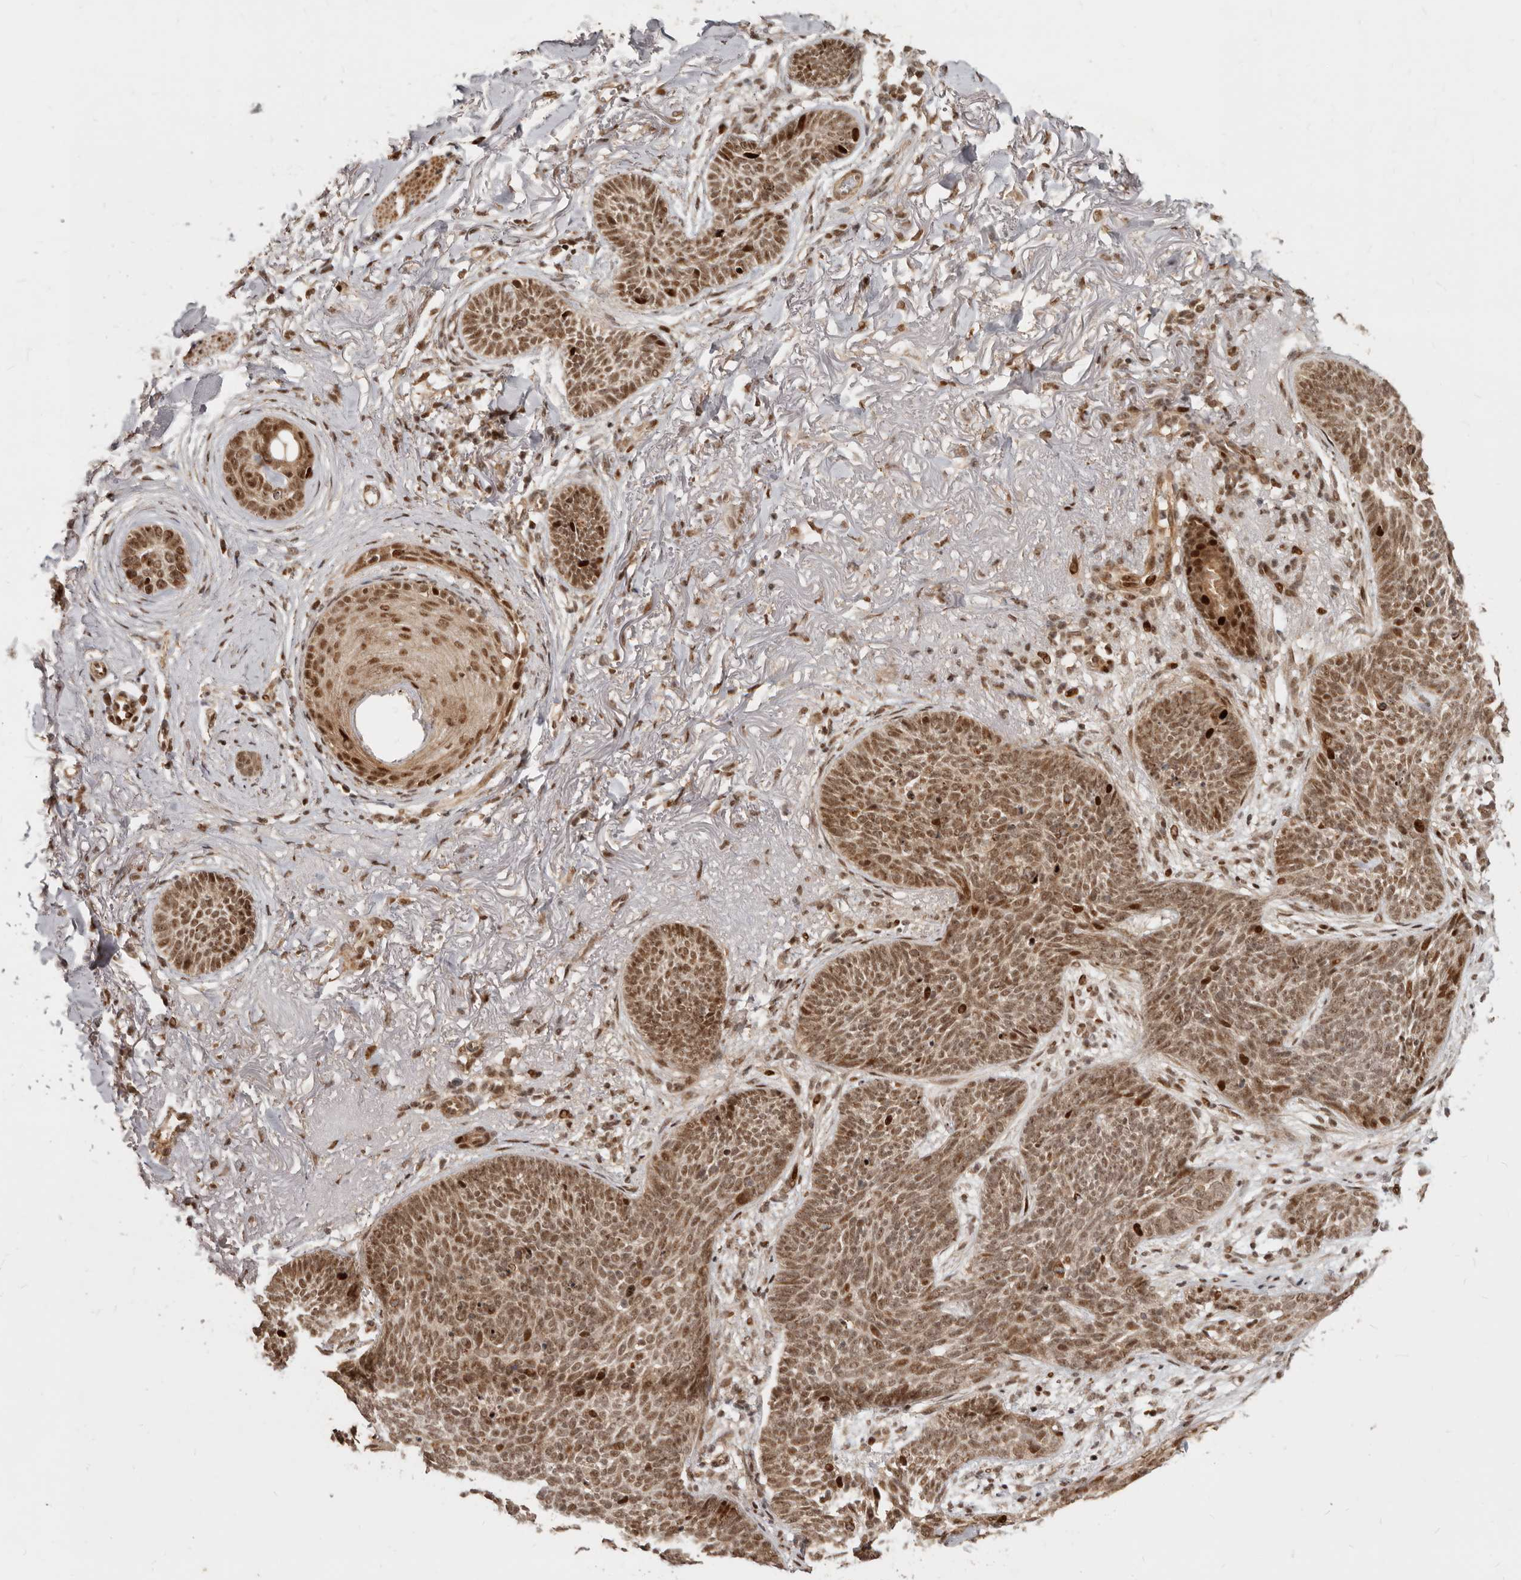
{"staining": {"intensity": "moderate", "quantity": ">75%", "location": "cytoplasmic/membranous,nuclear"}, "tissue": "skin cancer", "cell_type": "Tumor cells", "image_type": "cancer", "snomed": [{"axis": "morphology", "description": "Basal cell carcinoma"}, {"axis": "topography", "description": "Skin"}], "caption": "Protein expression analysis of human basal cell carcinoma (skin) reveals moderate cytoplasmic/membranous and nuclear expression in about >75% of tumor cells.", "gene": "GPBP1L1", "patient": {"sex": "female", "age": 70}}